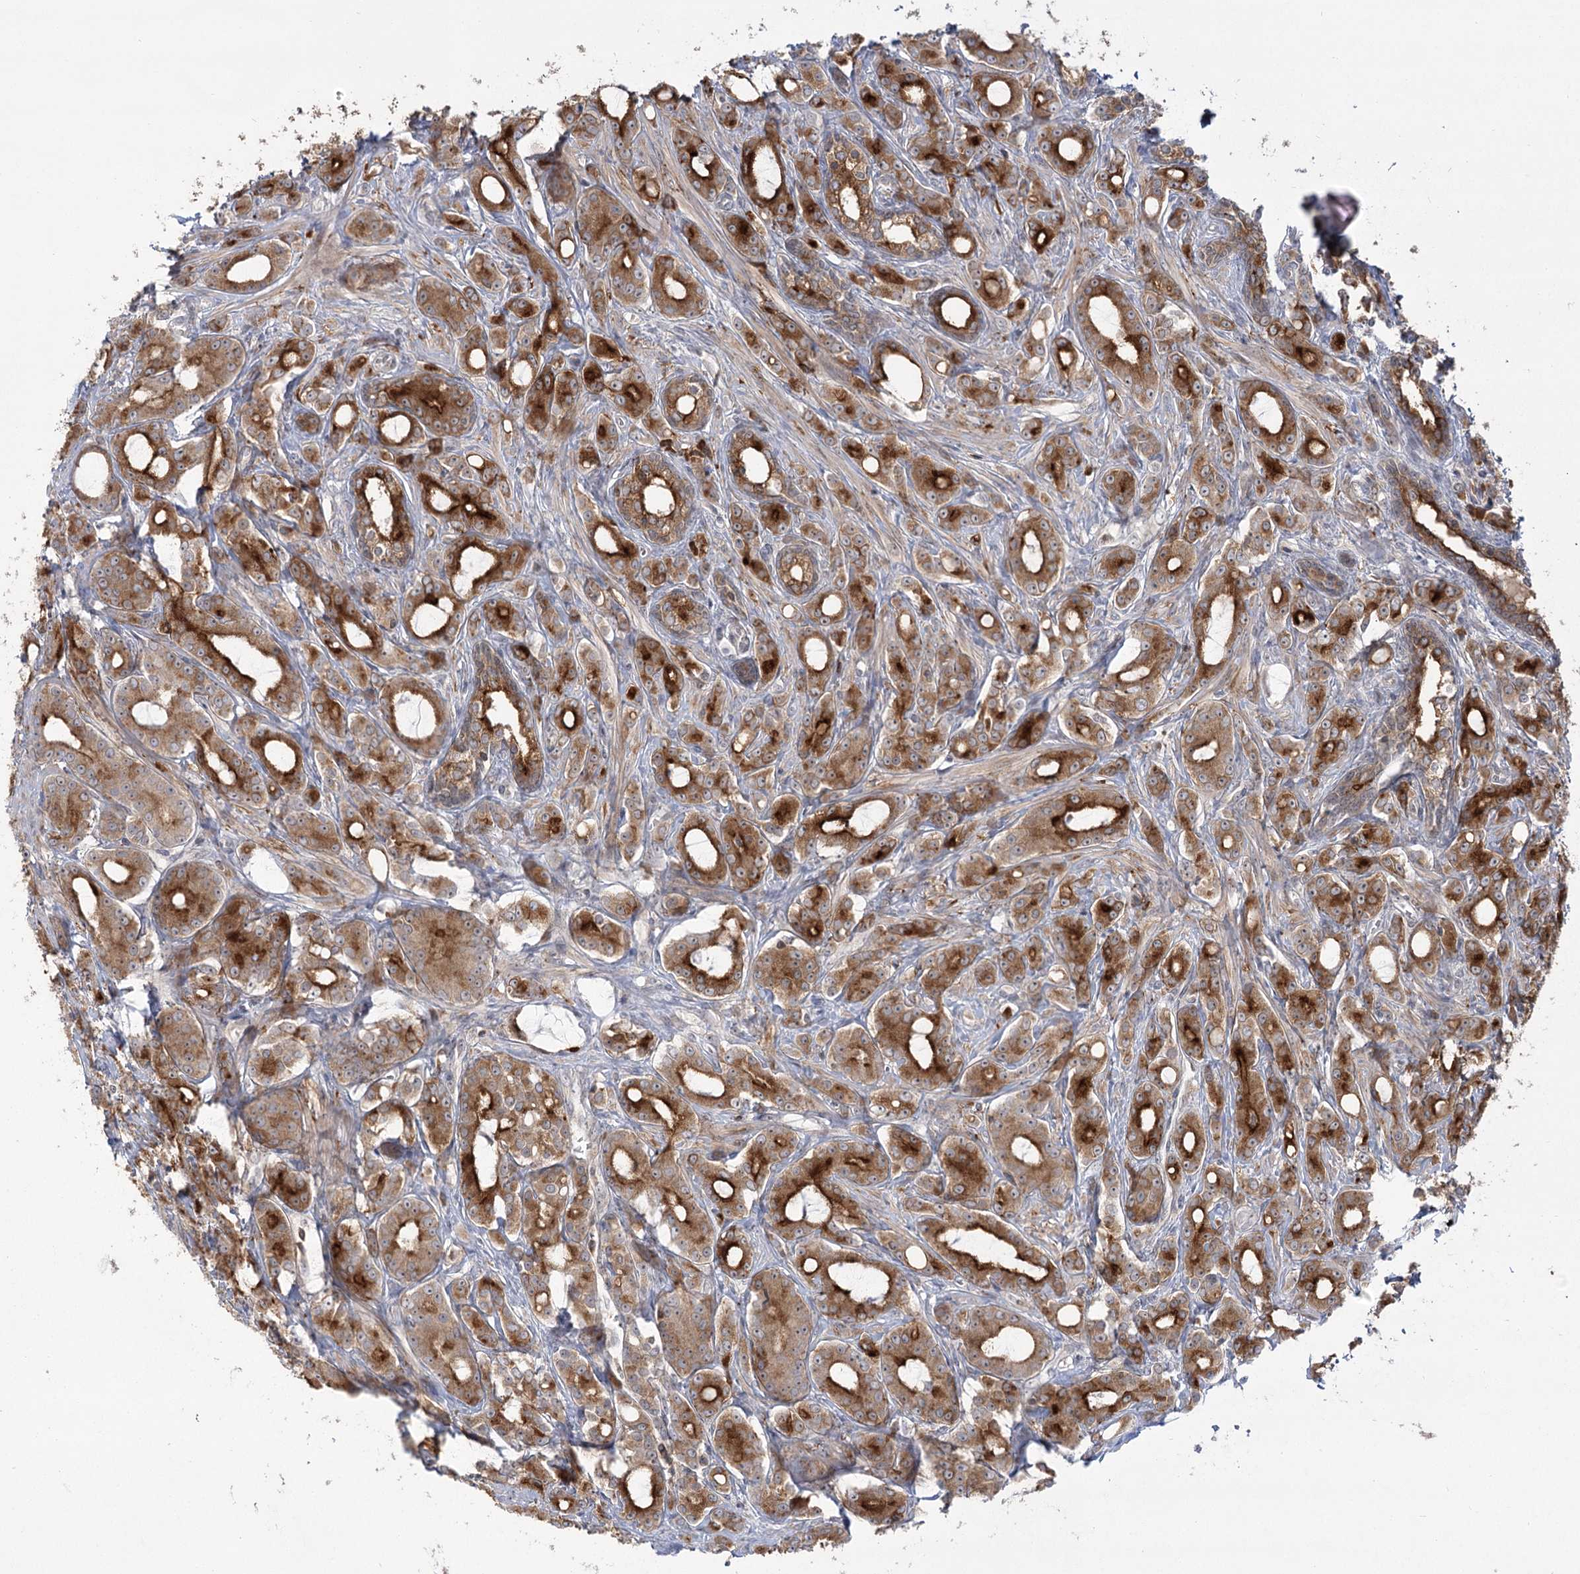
{"staining": {"intensity": "strong", "quantity": ">75%", "location": "cytoplasmic/membranous"}, "tissue": "prostate cancer", "cell_type": "Tumor cells", "image_type": "cancer", "snomed": [{"axis": "morphology", "description": "Adenocarcinoma, High grade"}, {"axis": "topography", "description": "Prostate"}], "caption": "An image showing strong cytoplasmic/membranous expression in about >75% of tumor cells in high-grade adenocarcinoma (prostate), as visualized by brown immunohistochemical staining.", "gene": "SYTL1", "patient": {"sex": "male", "age": 72}}